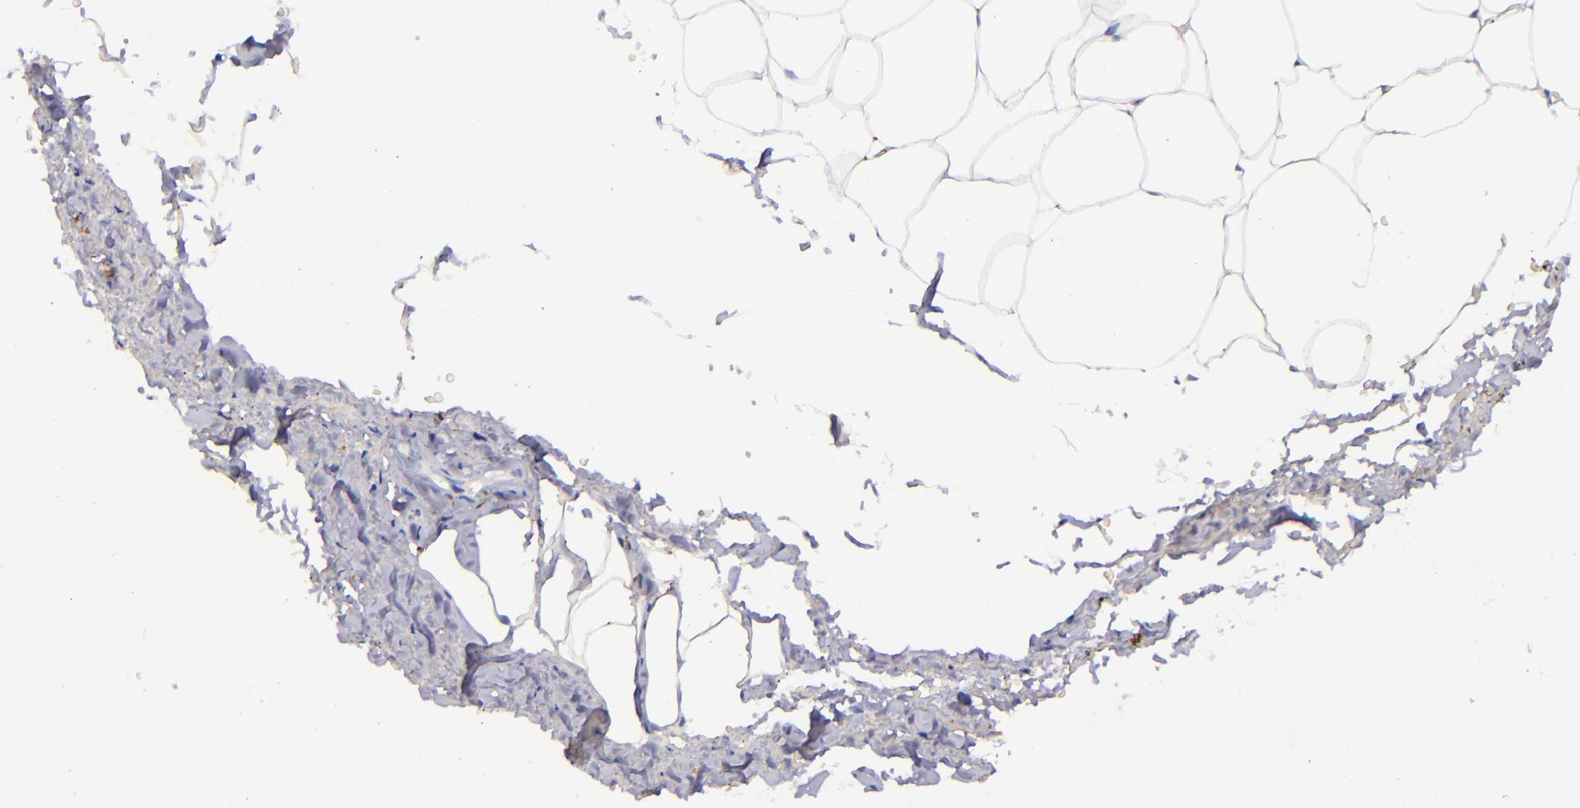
{"staining": {"intensity": "weak", "quantity": "25%-75%", "location": "cytoplasmic/membranous"}, "tissue": "adipose tissue", "cell_type": "Adipocytes", "image_type": "normal", "snomed": [{"axis": "morphology", "description": "Normal tissue, NOS"}, {"axis": "topography", "description": "Soft tissue"}, {"axis": "topography", "description": "Peripheral nerve tissue"}], "caption": "Brown immunohistochemical staining in unremarkable human adipose tissue exhibits weak cytoplasmic/membranous expression in about 25%-75% of adipocytes. Ihc stains the protein of interest in brown and the nuclei are stained blue.", "gene": "F13A1", "patient": {"sex": "female", "age": 68}}